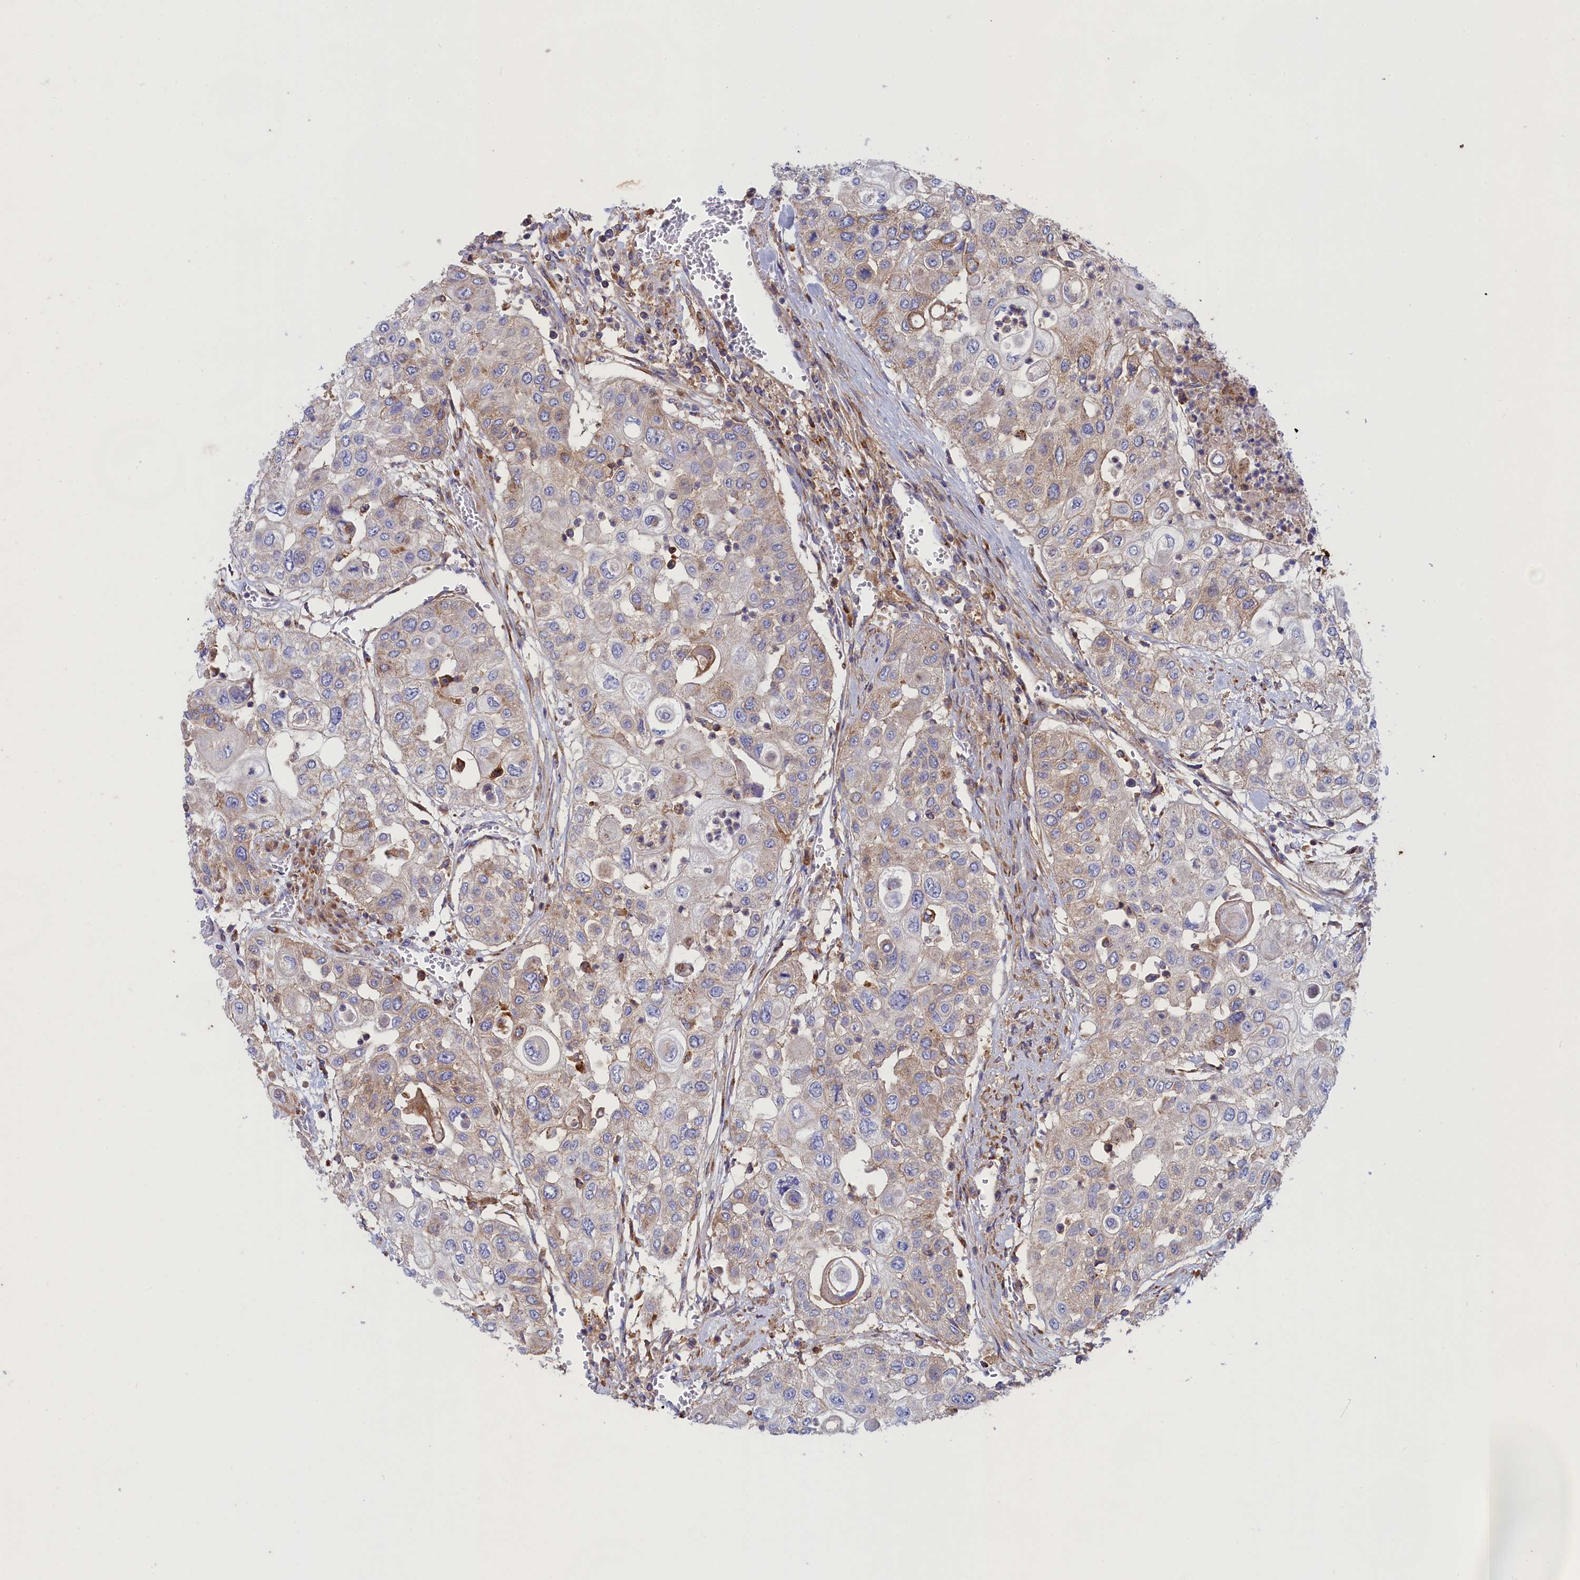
{"staining": {"intensity": "weak", "quantity": "25%-75%", "location": "cytoplasmic/membranous"}, "tissue": "urothelial cancer", "cell_type": "Tumor cells", "image_type": "cancer", "snomed": [{"axis": "morphology", "description": "Urothelial carcinoma, High grade"}, {"axis": "topography", "description": "Urinary bladder"}], "caption": "Human high-grade urothelial carcinoma stained with a brown dye reveals weak cytoplasmic/membranous positive staining in approximately 25%-75% of tumor cells.", "gene": "SCAMP4", "patient": {"sex": "female", "age": 79}}